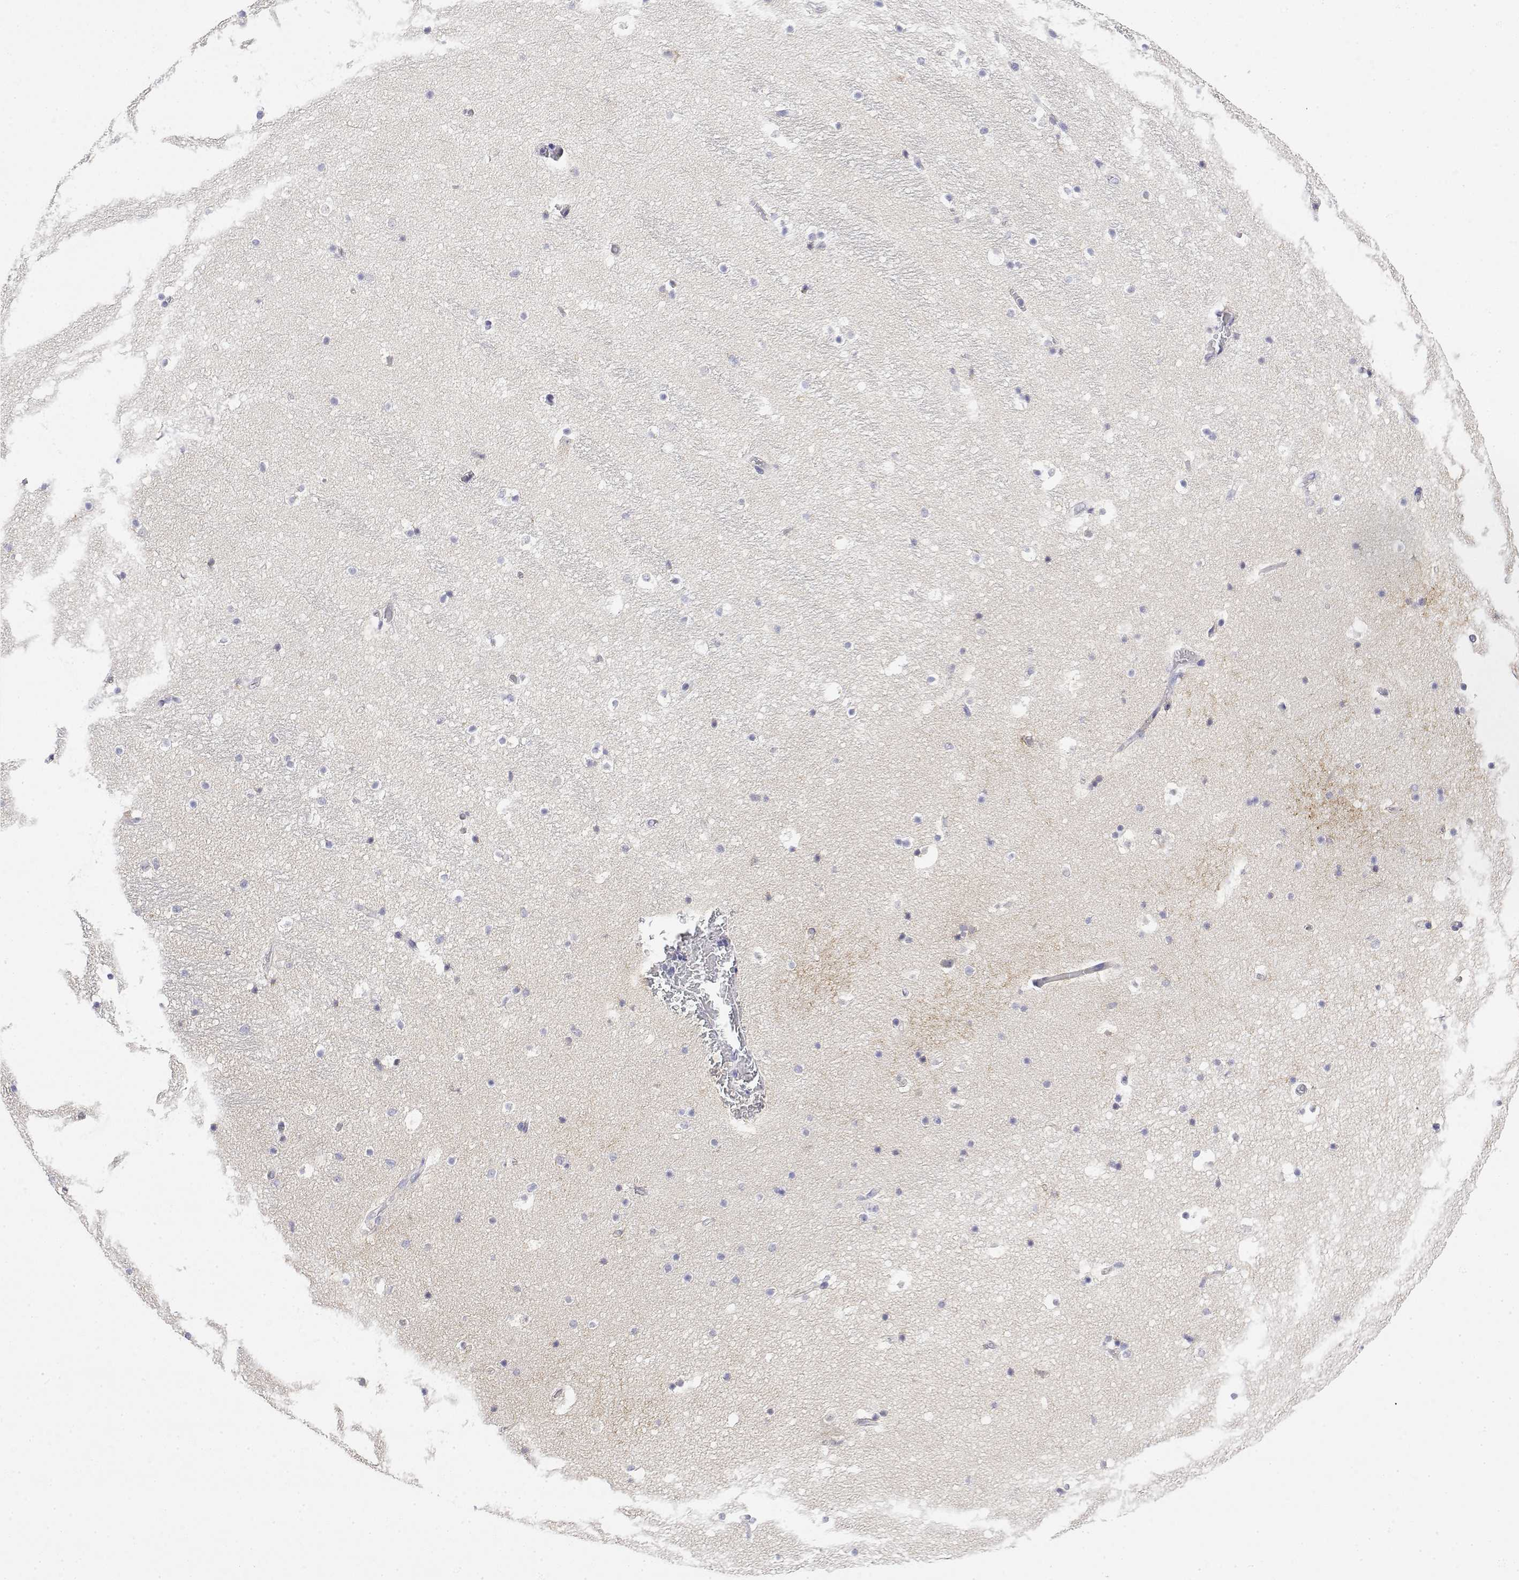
{"staining": {"intensity": "negative", "quantity": "none", "location": "none"}, "tissue": "hippocampus", "cell_type": "Glial cells", "image_type": "normal", "snomed": [{"axis": "morphology", "description": "Normal tissue, NOS"}, {"axis": "topography", "description": "Hippocampus"}], "caption": "The histopathology image demonstrates no significant expression in glial cells of hippocampus.", "gene": "GADD45GIP1", "patient": {"sex": "male", "age": 26}}